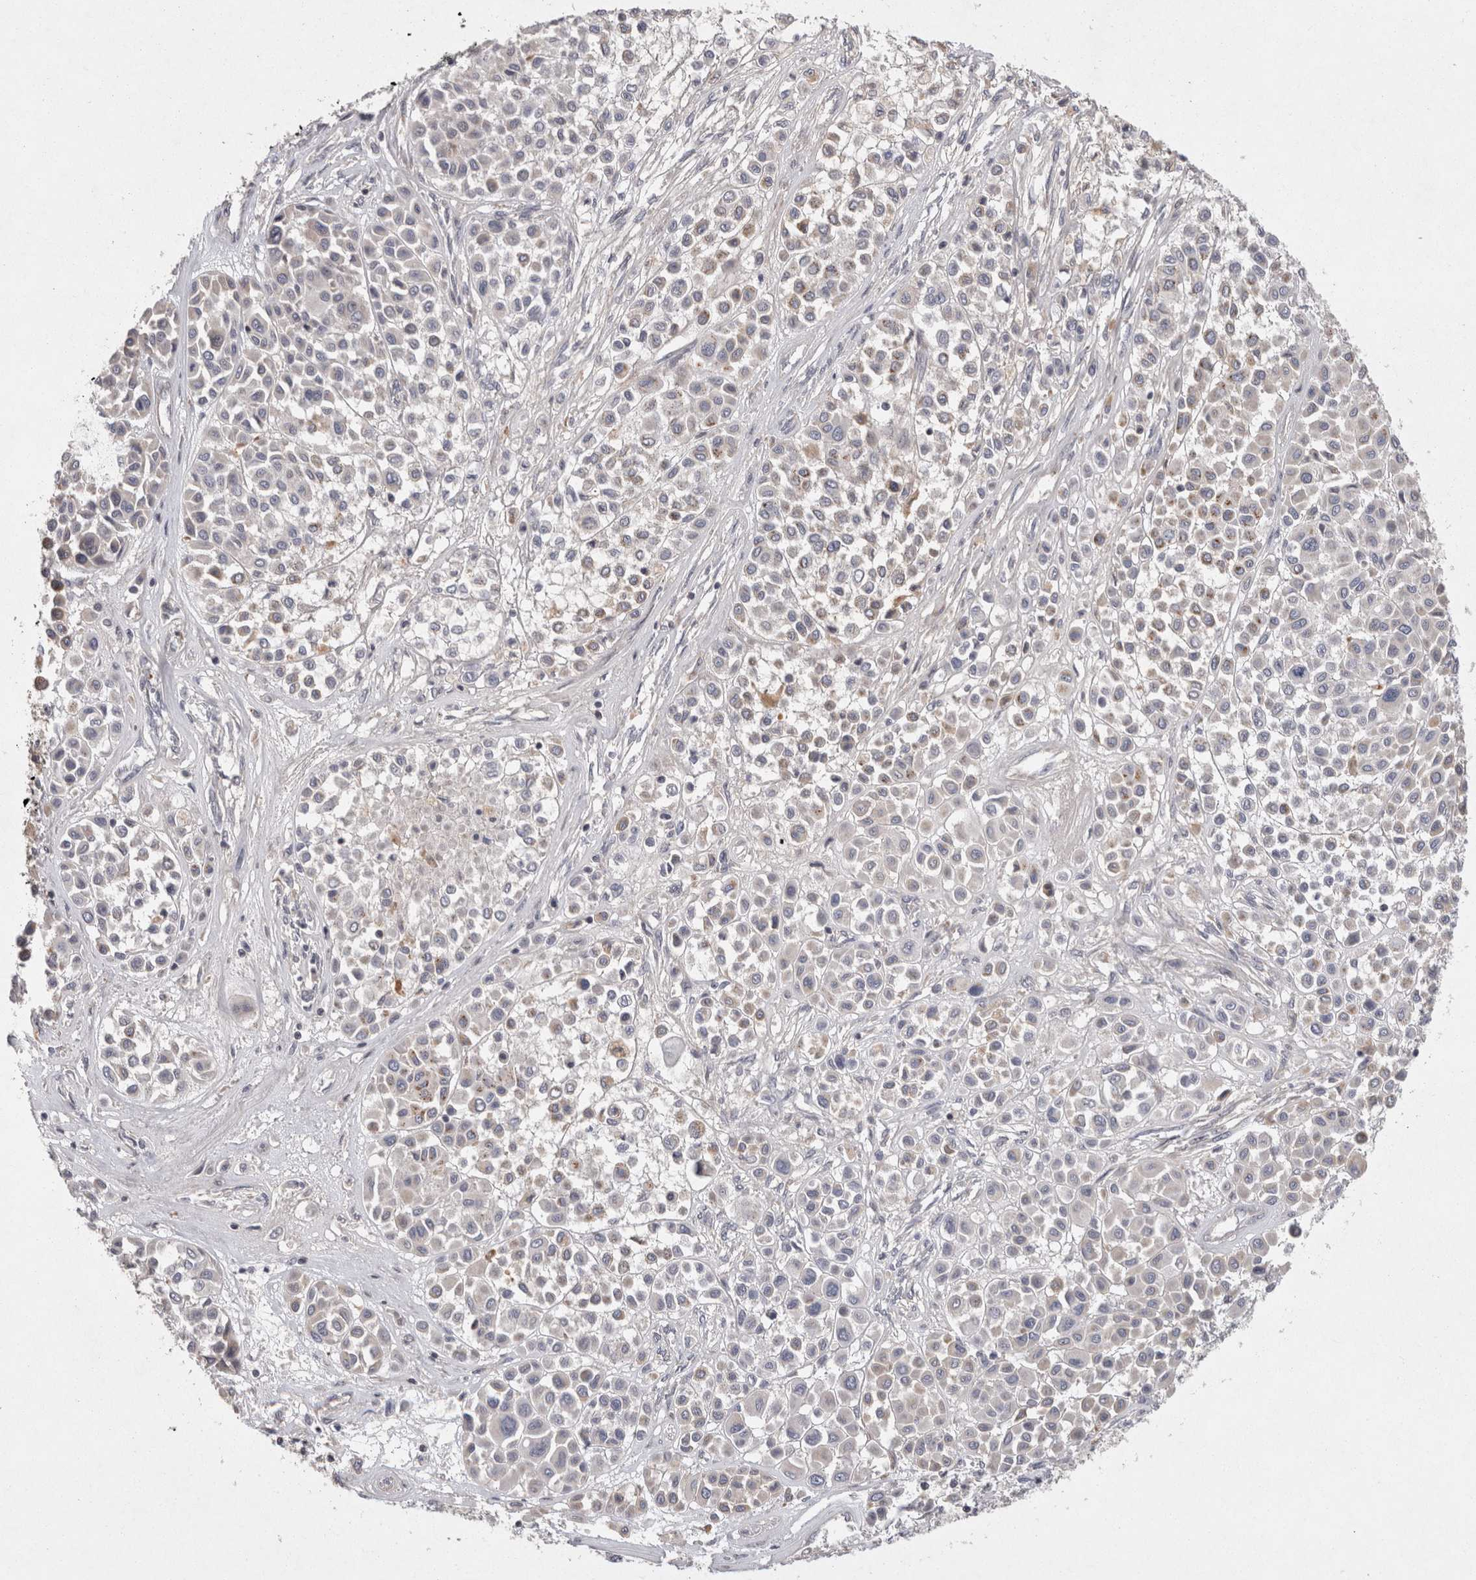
{"staining": {"intensity": "negative", "quantity": "none", "location": "none"}, "tissue": "melanoma", "cell_type": "Tumor cells", "image_type": "cancer", "snomed": [{"axis": "morphology", "description": "Malignant melanoma, Metastatic site"}, {"axis": "topography", "description": "Soft tissue"}], "caption": "DAB (3,3'-diaminobenzidine) immunohistochemical staining of human melanoma demonstrates no significant staining in tumor cells.", "gene": "ACAT2", "patient": {"sex": "male", "age": 41}}